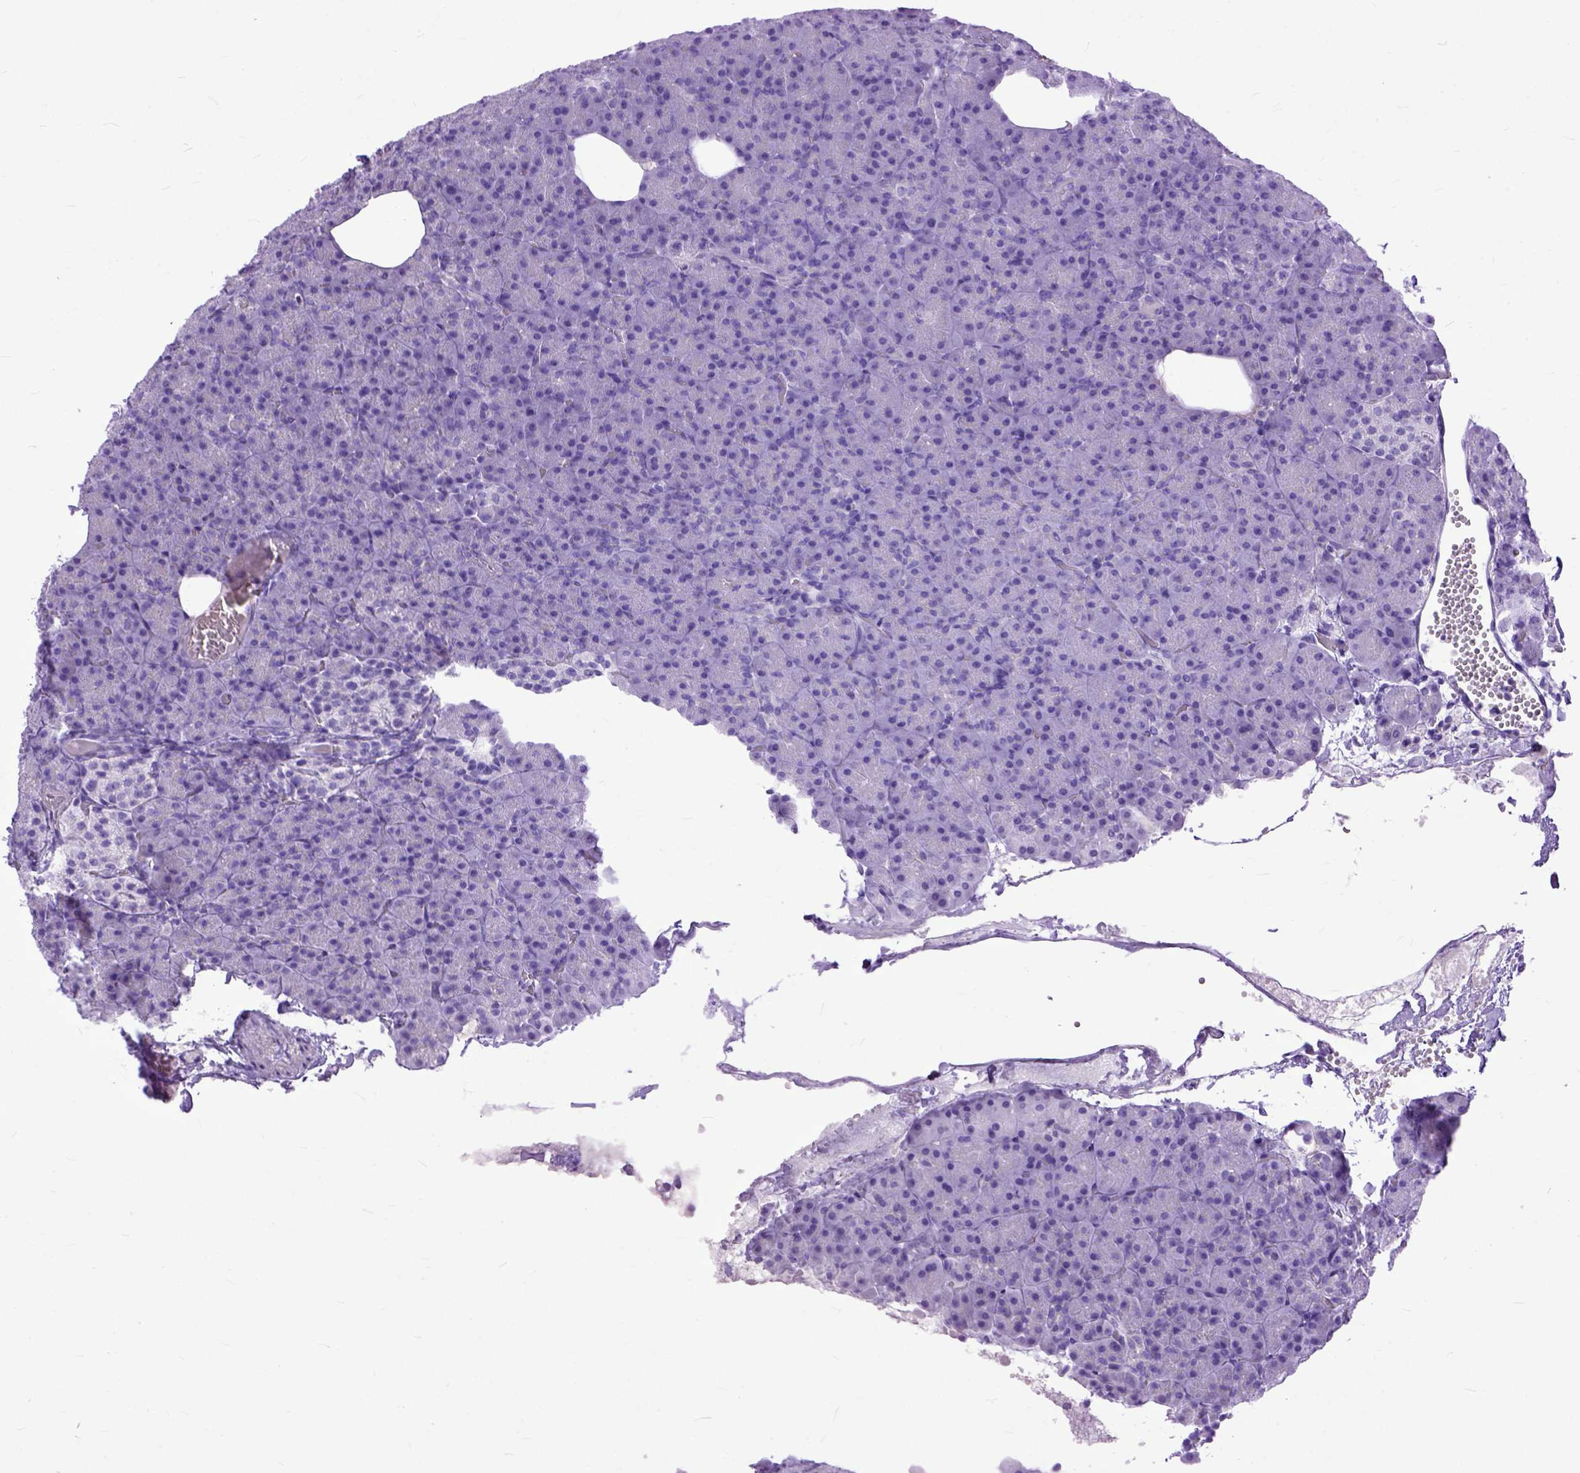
{"staining": {"intensity": "negative", "quantity": "none", "location": "none"}, "tissue": "pancreas", "cell_type": "Exocrine glandular cells", "image_type": "normal", "snomed": [{"axis": "morphology", "description": "Normal tissue, NOS"}, {"axis": "topography", "description": "Pancreas"}], "caption": "This is a histopathology image of immunohistochemistry (IHC) staining of benign pancreas, which shows no staining in exocrine glandular cells. (DAB IHC, high magnification).", "gene": "GNGT1", "patient": {"sex": "female", "age": 74}}